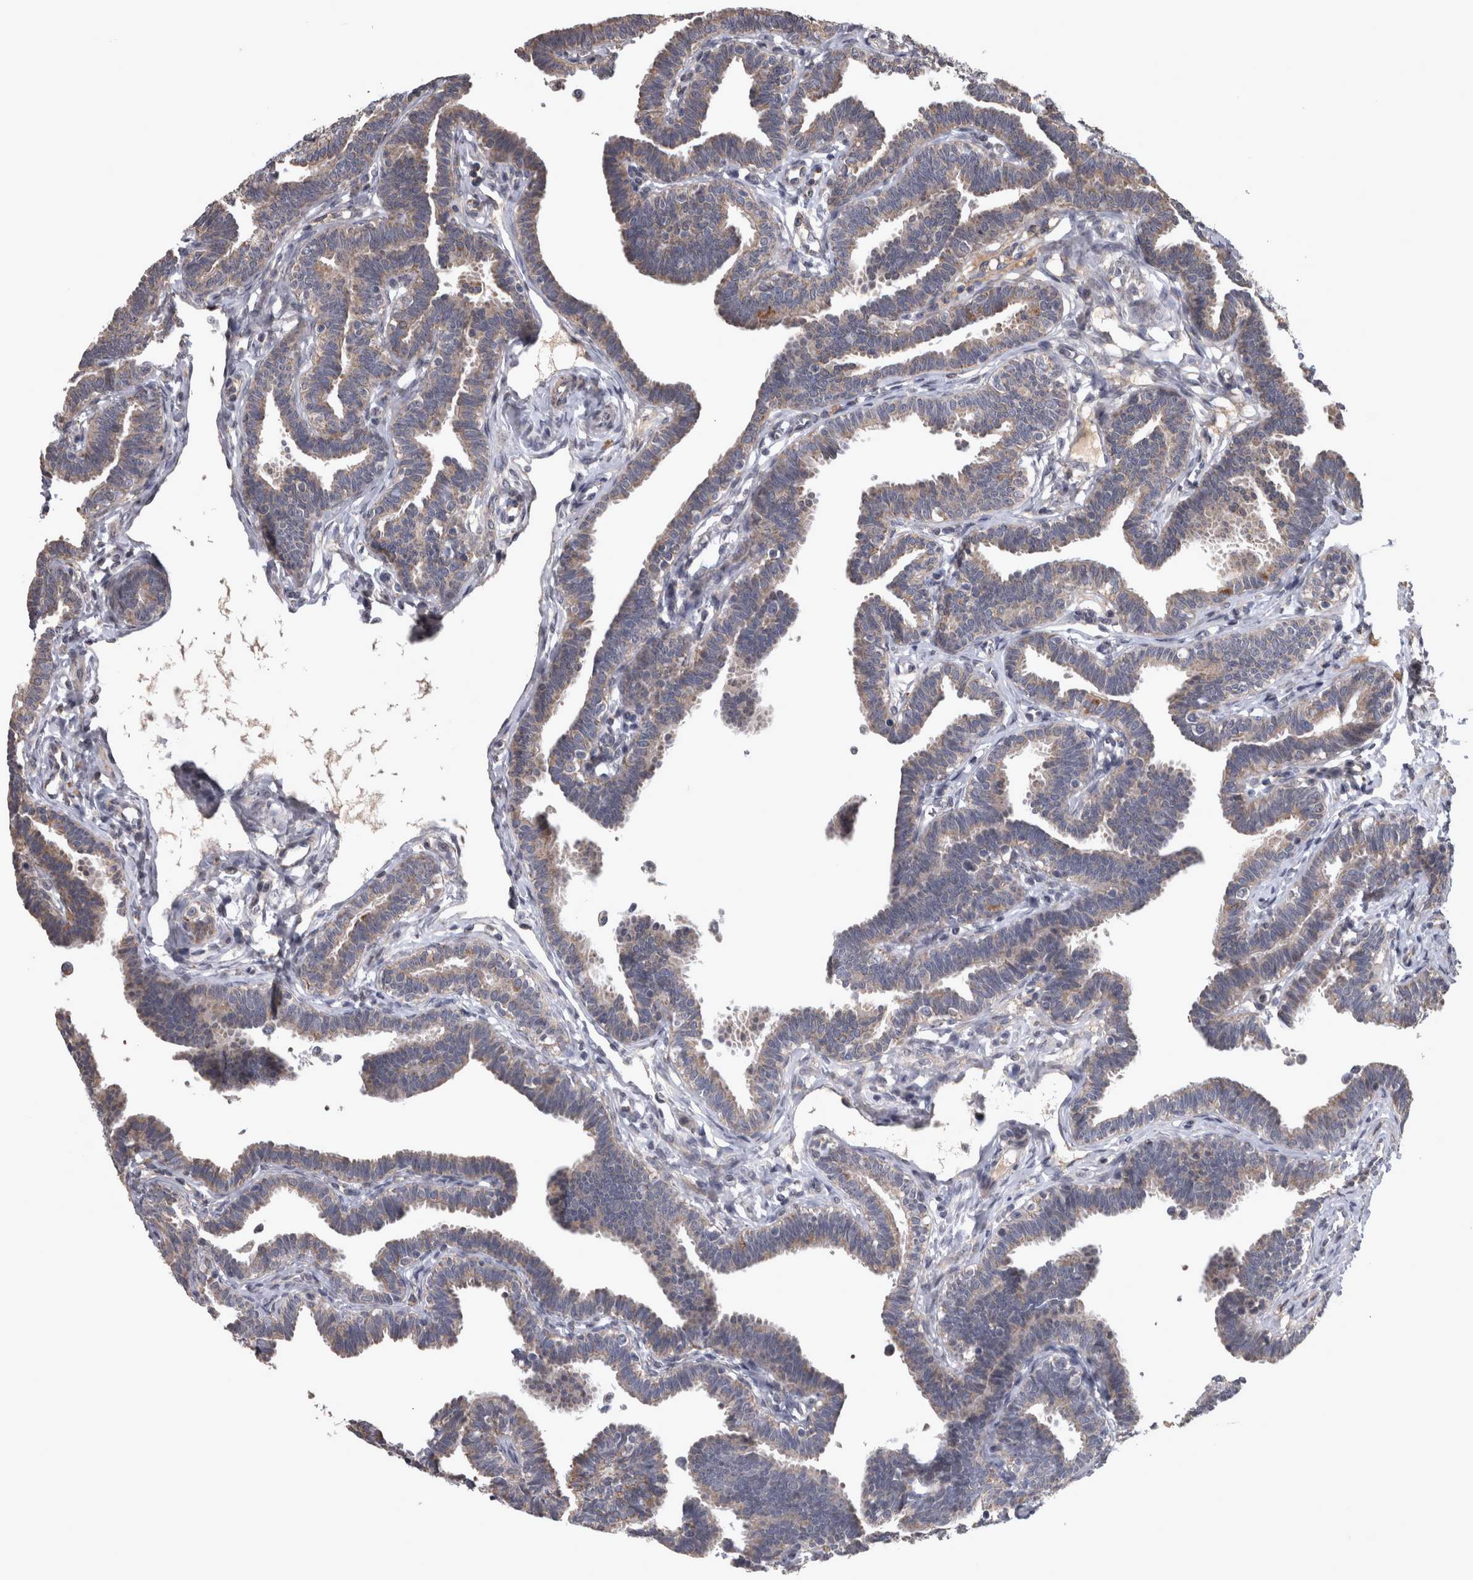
{"staining": {"intensity": "moderate", "quantity": "25%-75%", "location": "cytoplasmic/membranous"}, "tissue": "fallopian tube", "cell_type": "Glandular cells", "image_type": "normal", "snomed": [{"axis": "morphology", "description": "Normal tissue, NOS"}, {"axis": "topography", "description": "Fallopian tube"}, {"axis": "topography", "description": "Ovary"}], "caption": "Immunohistochemistry (IHC) micrograph of unremarkable fallopian tube: human fallopian tube stained using immunohistochemistry exhibits medium levels of moderate protein expression localized specifically in the cytoplasmic/membranous of glandular cells, appearing as a cytoplasmic/membranous brown color.", "gene": "DBT", "patient": {"sex": "female", "age": 23}}